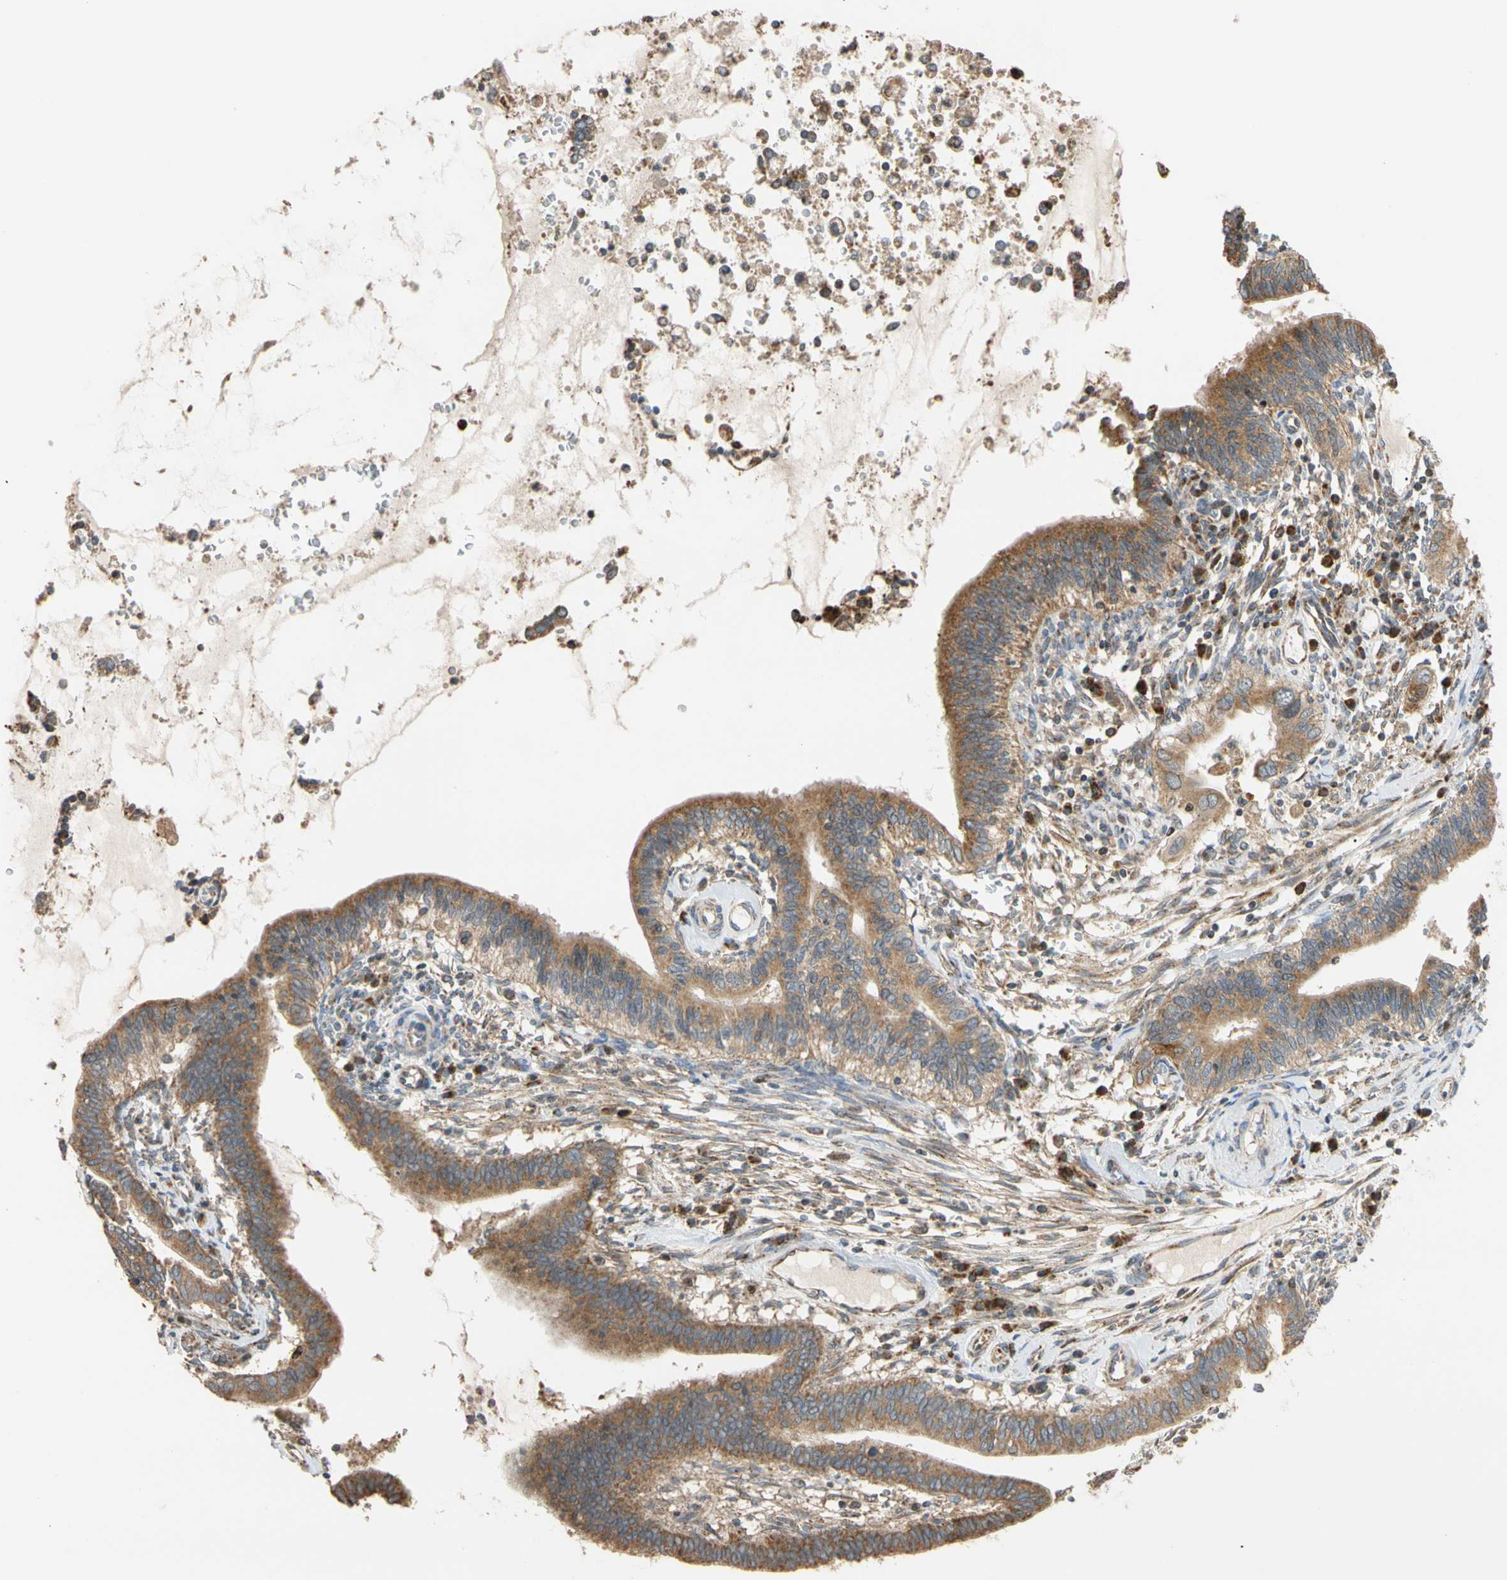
{"staining": {"intensity": "moderate", "quantity": ">75%", "location": "cytoplasmic/membranous"}, "tissue": "cervical cancer", "cell_type": "Tumor cells", "image_type": "cancer", "snomed": [{"axis": "morphology", "description": "Adenocarcinoma, NOS"}, {"axis": "topography", "description": "Cervix"}], "caption": "Human adenocarcinoma (cervical) stained for a protein (brown) exhibits moderate cytoplasmic/membranous positive positivity in approximately >75% of tumor cells.", "gene": "IP6K2", "patient": {"sex": "female", "age": 44}}